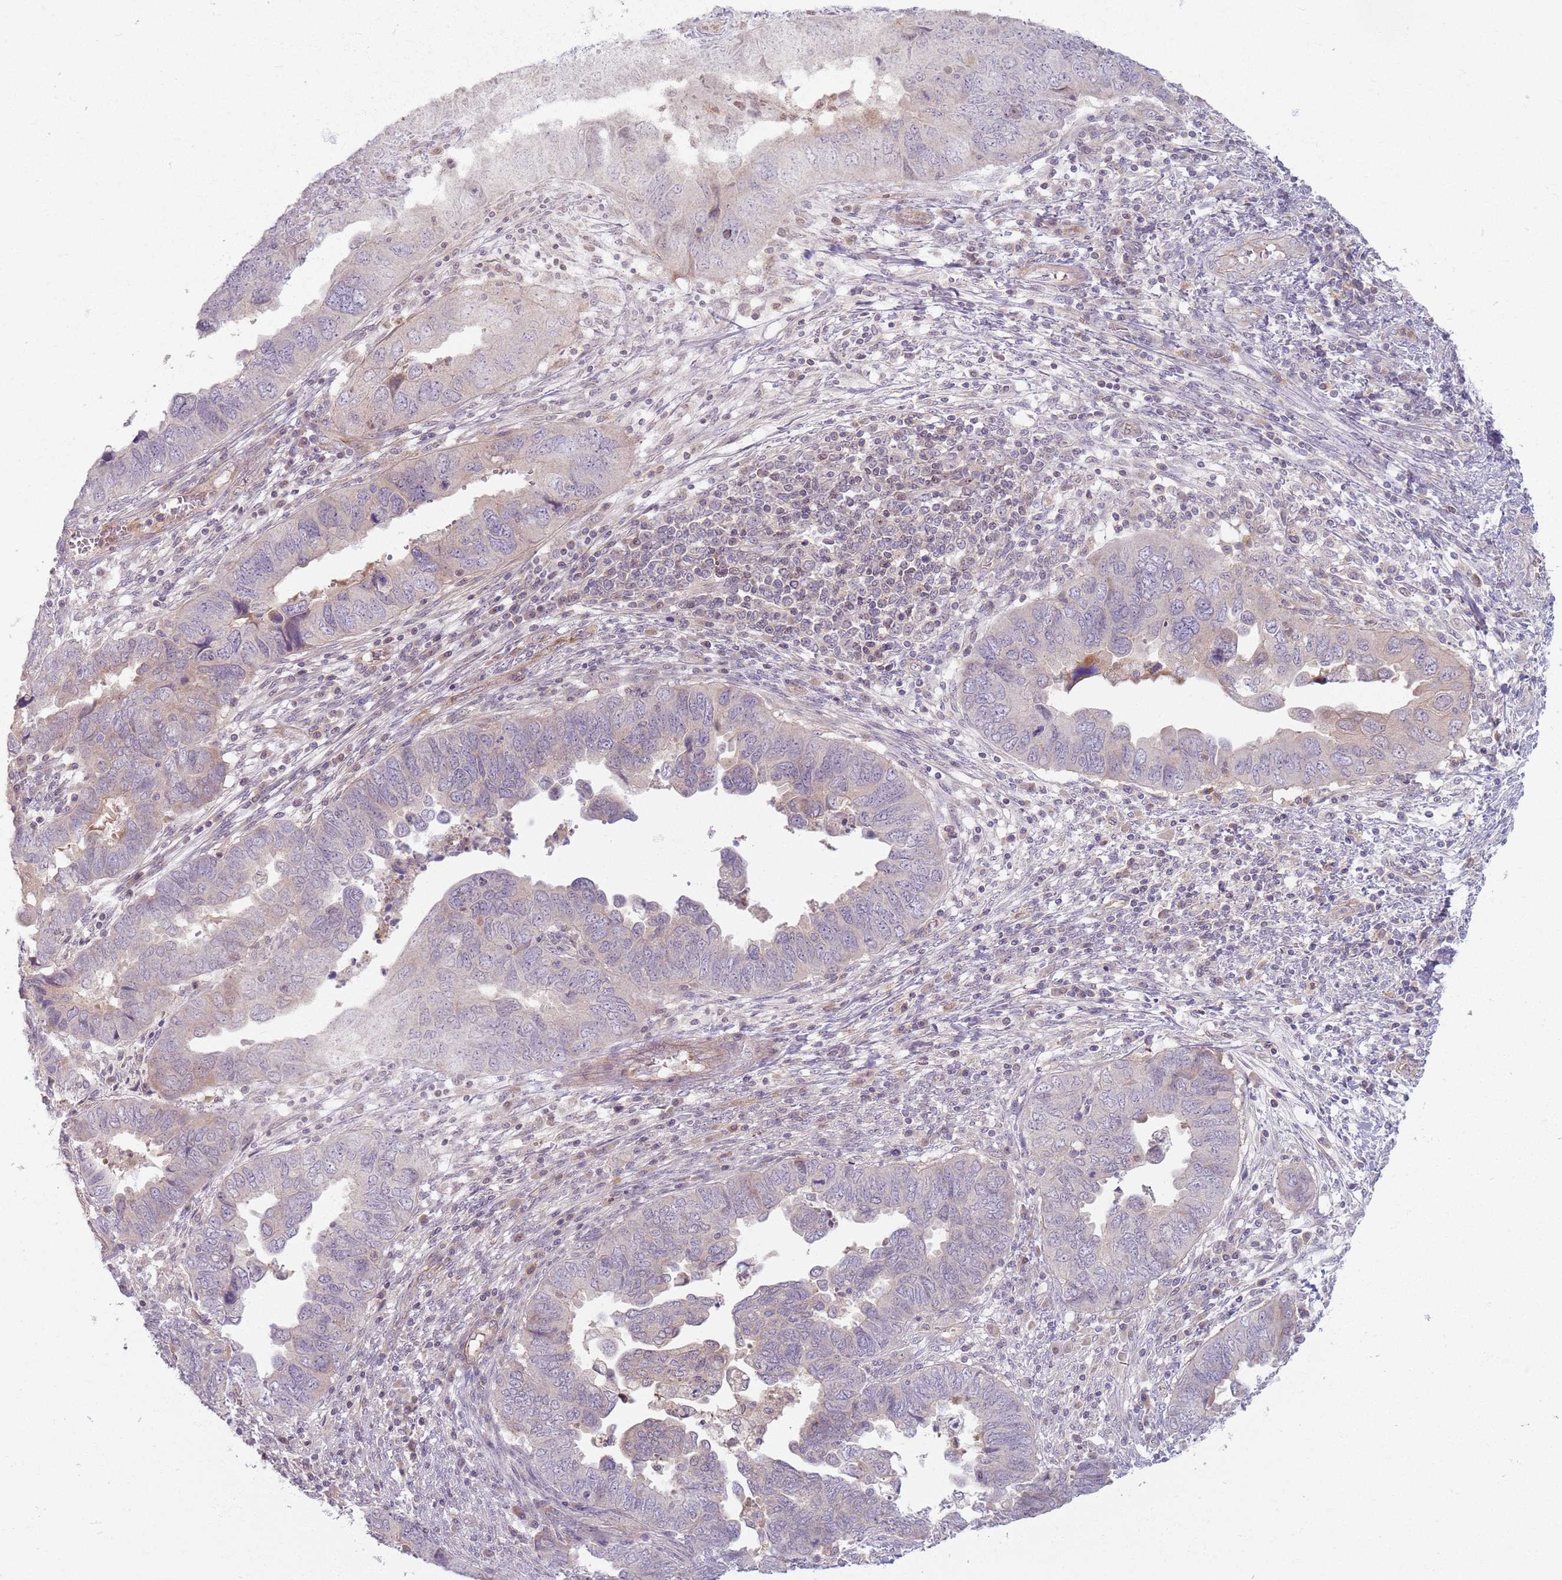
{"staining": {"intensity": "negative", "quantity": "none", "location": "none"}, "tissue": "endometrial cancer", "cell_type": "Tumor cells", "image_type": "cancer", "snomed": [{"axis": "morphology", "description": "Adenocarcinoma, NOS"}, {"axis": "topography", "description": "Endometrium"}], "caption": "DAB (3,3'-diaminobenzidine) immunohistochemical staining of endometrial adenocarcinoma reveals no significant positivity in tumor cells.", "gene": "ZDHHC2", "patient": {"sex": "female", "age": 79}}